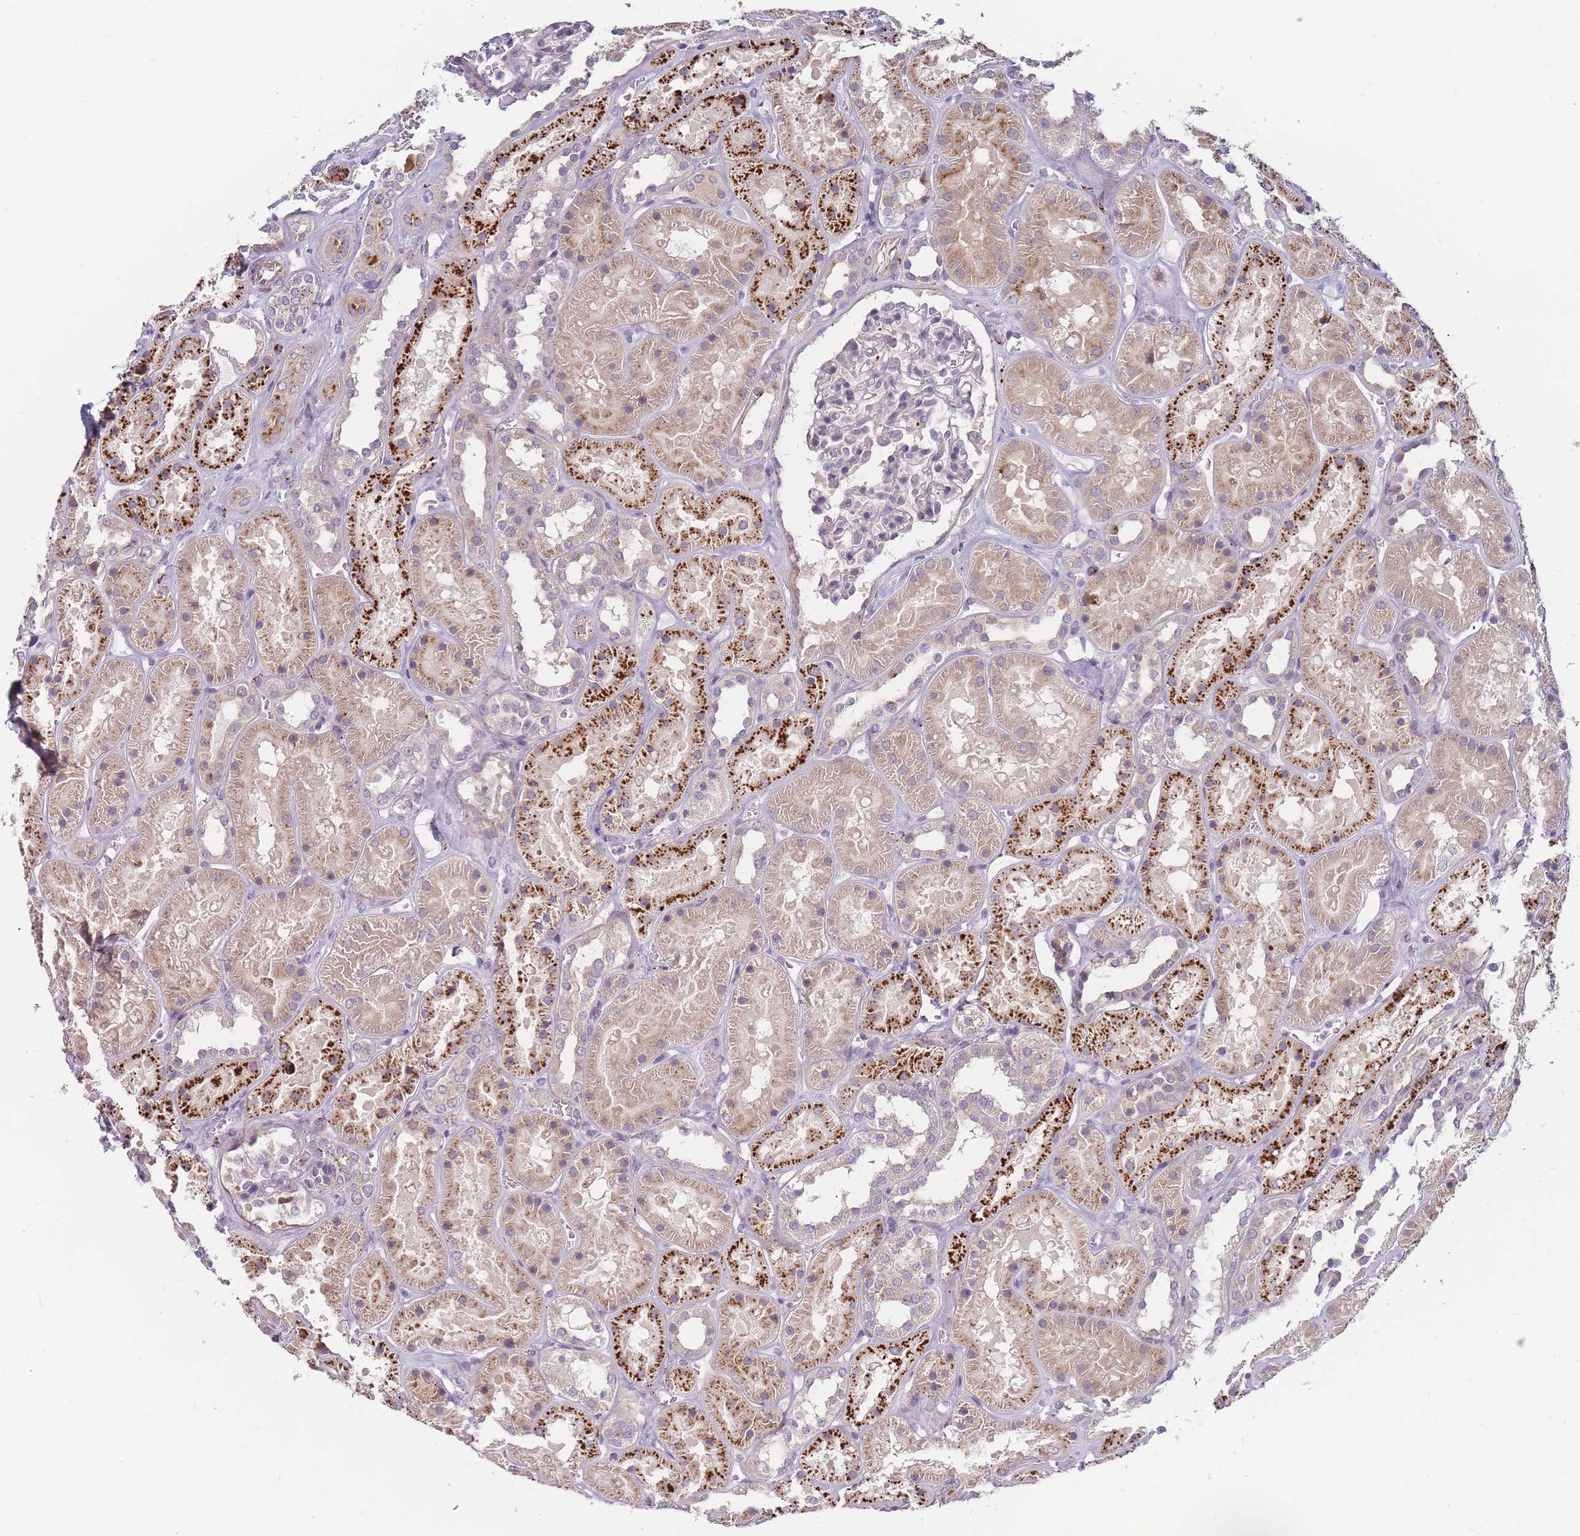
{"staining": {"intensity": "negative", "quantity": "none", "location": "none"}, "tissue": "kidney", "cell_type": "Cells in glomeruli", "image_type": "normal", "snomed": [{"axis": "morphology", "description": "Normal tissue, NOS"}, {"axis": "topography", "description": "Kidney"}], "caption": "IHC of unremarkable human kidney demonstrates no positivity in cells in glomeruli.", "gene": "ATG5", "patient": {"sex": "female", "age": 41}}